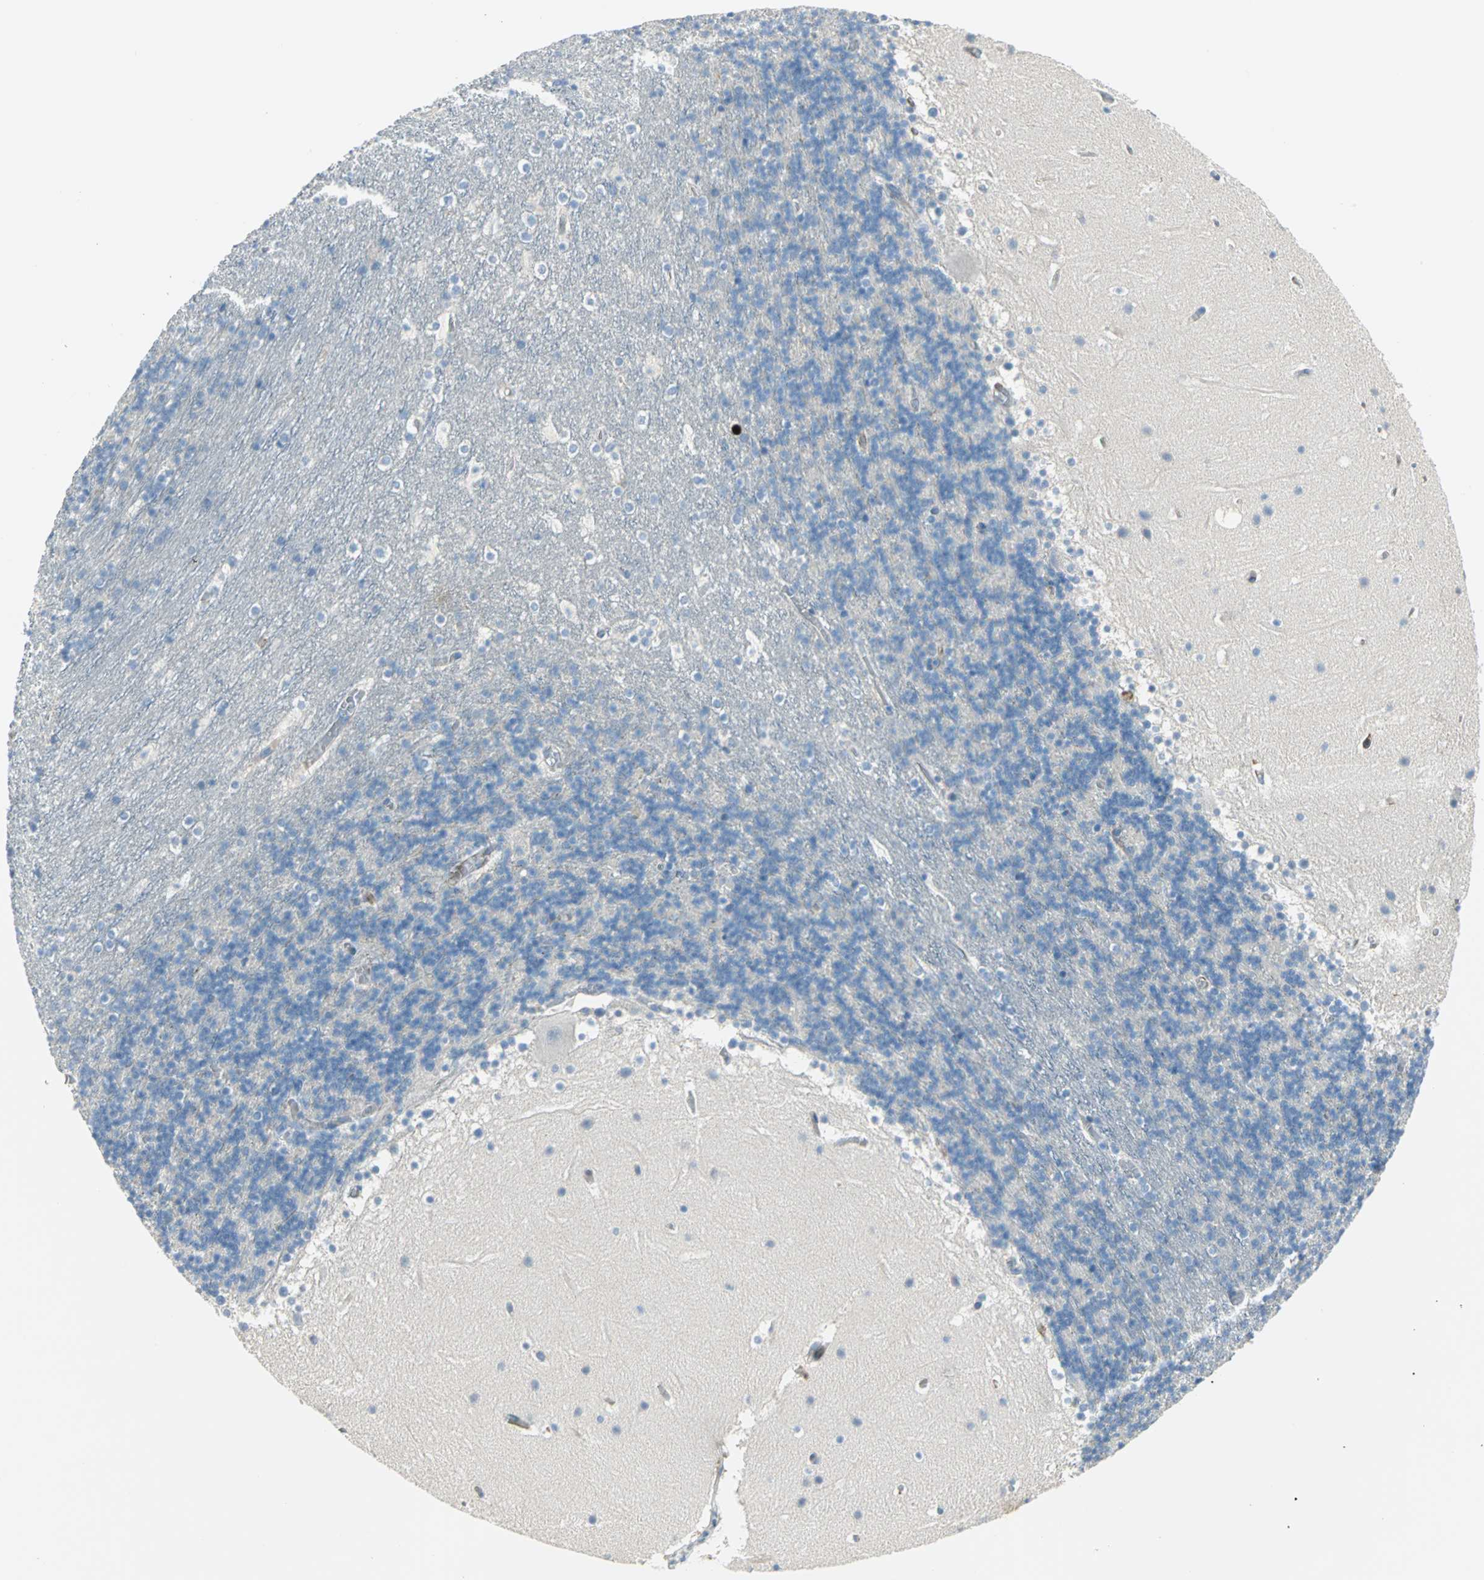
{"staining": {"intensity": "negative", "quantity": "none", "location": "none"}, "tissue": "cerebellum", "cell_type": "Cells in granular layer", "image_type": "normal", "snomed": [{"axis": "morphology", "description": "Normal tissue, NOS"}, {"axis": "topography", "description": "Cerebellum"}], "caption": "This is an IHC photomicrograph of normal cerebellum. There is no staining in cells in granular layer.", "gene": "ALOX15", "patient": {"sex": "male", "age": 45}}